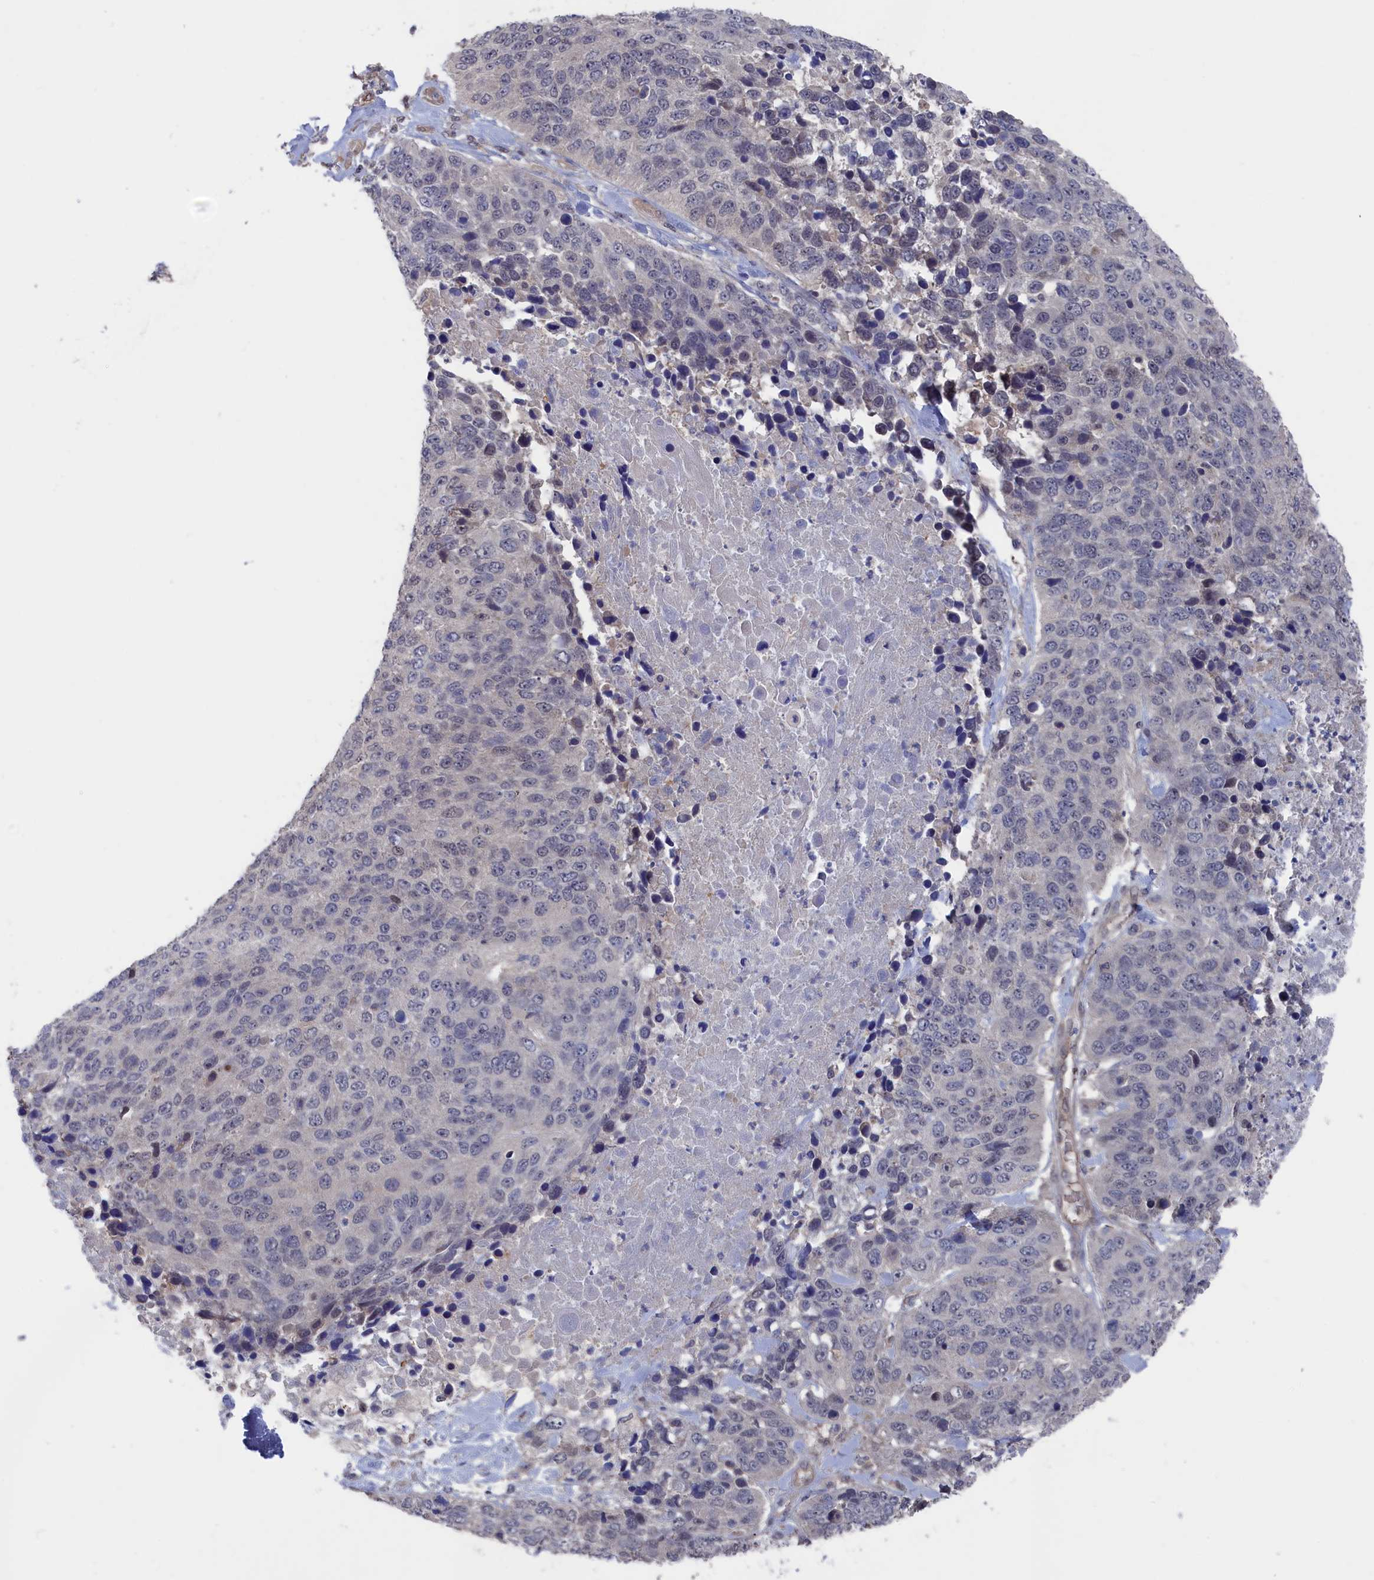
{"staining": {"intensity": "negative", "quantity": "none", "location": "none"}, "tissue": "lung cancer", "cell_type": "Tumor cells", "image_type": "cancer", "snomed": [{"axis": "morphology", "description": "Normal tissue, NOS"}, {"axis": "morphology", "description": "Squamous cell carcinoma, NOS"}, {"axis": "topography", "description": "Lymph node"}, {"axis": "topography", "description": "Lung"}], "caption": "High power microscopy micrograph of an immunohistochemistry (IHC) image of squamous cell carcinoma (lung), revealing no significant expression in tumor cells.", "gene": "NUTF2", "patient": {"sex": "male", "age": 66}}